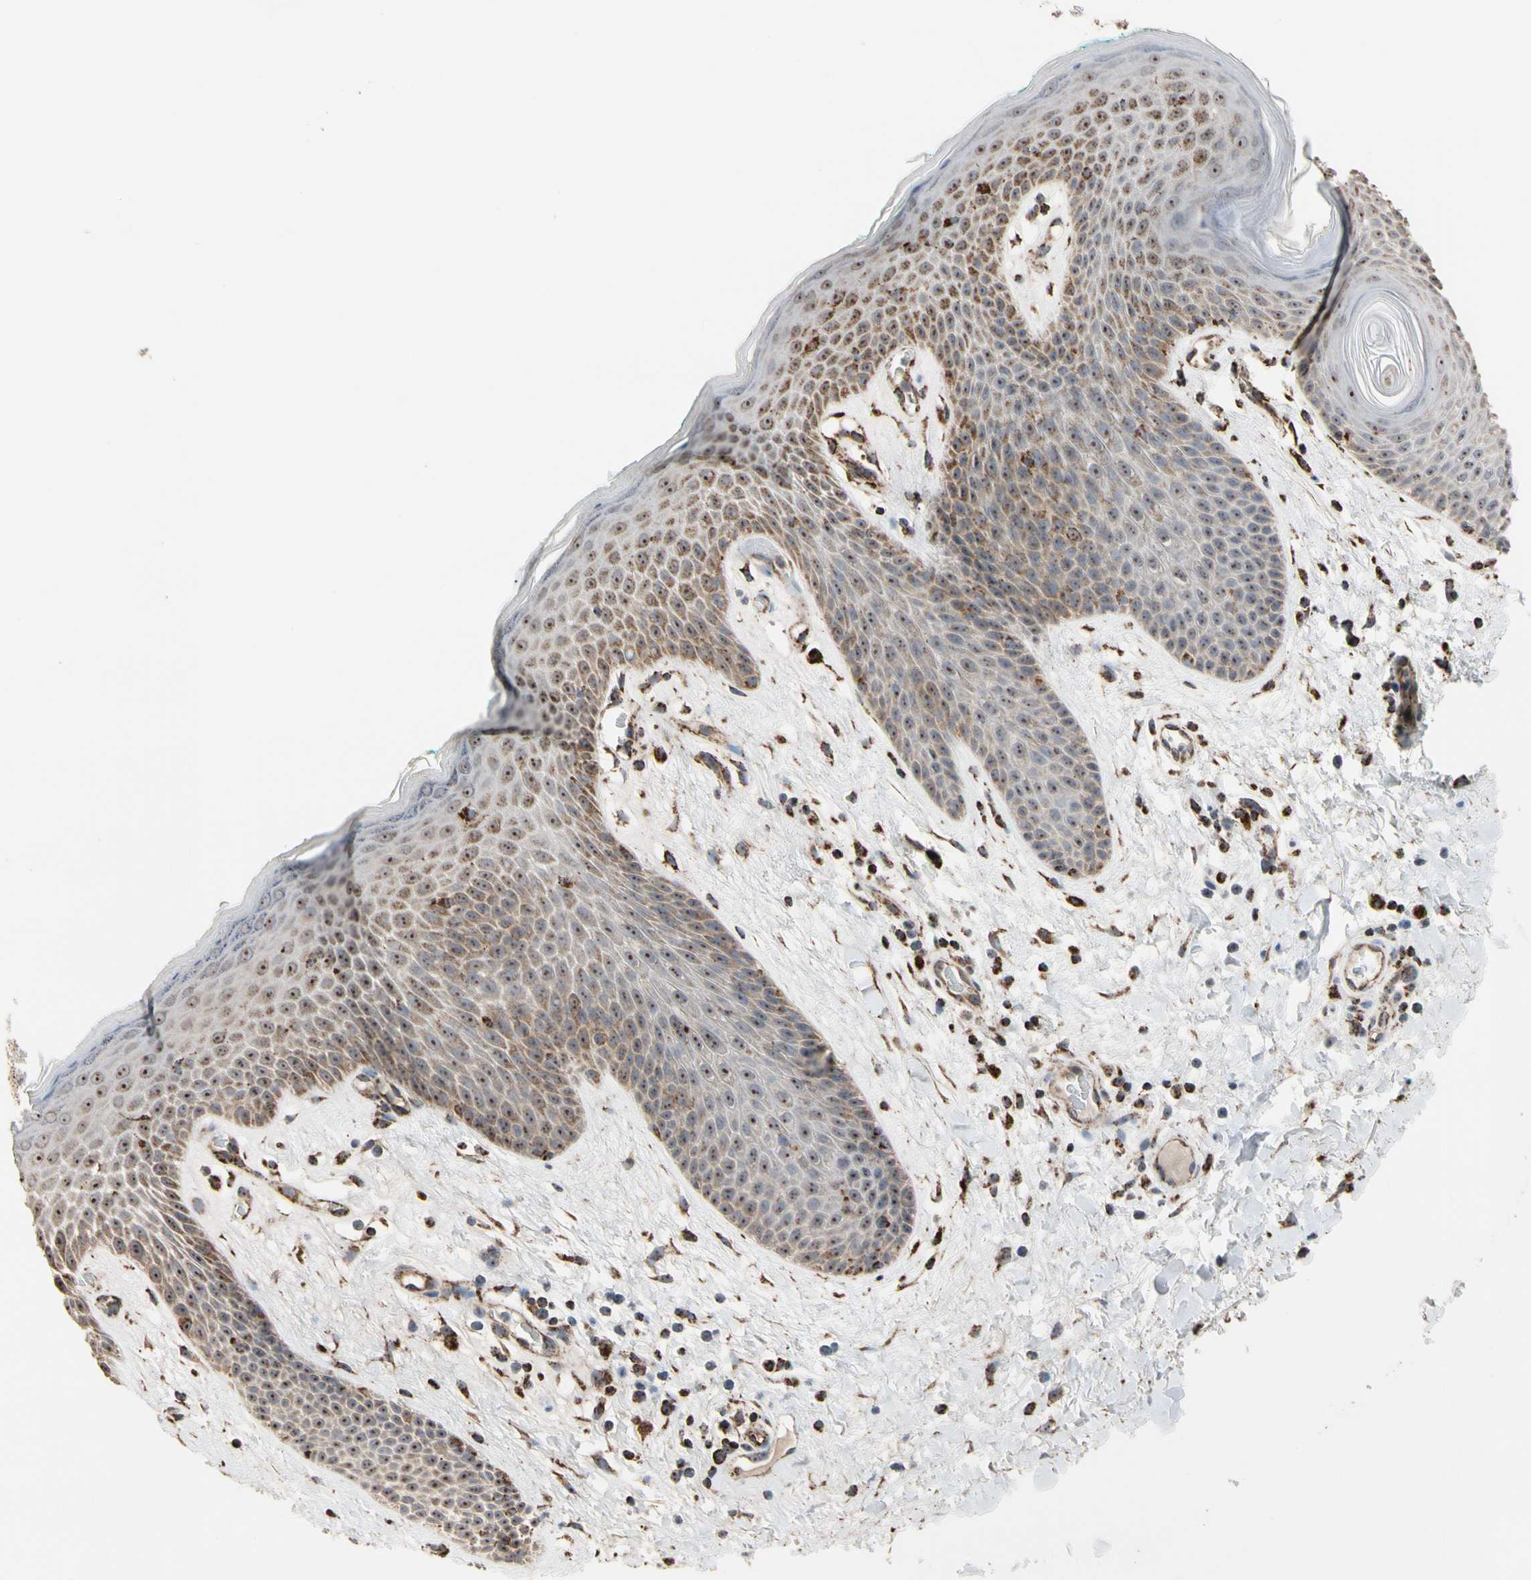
{"staining": {"intensity": "strong", "quantity": ">75%", "location": "cytoplasmic/membranous,nuclear"}, "tissue": "skin", "cell_type": "Epidermal cells", "image_type": "normal", "snomed": [{"axis": "morphology", "description": "Normal tissue, NOS"}, {"axis": "topography", "description": "Anal"}], "caption": "Immunohistochemistry photomicrograph of unremarkable skin stained for a protein (brown), which shows high levels of strong cytoplasmic/membranous,nuclear expression in about >75% of epidermal cells.", "gene": "FAM110B", "patient": {"sex": "male", "age": 74}}